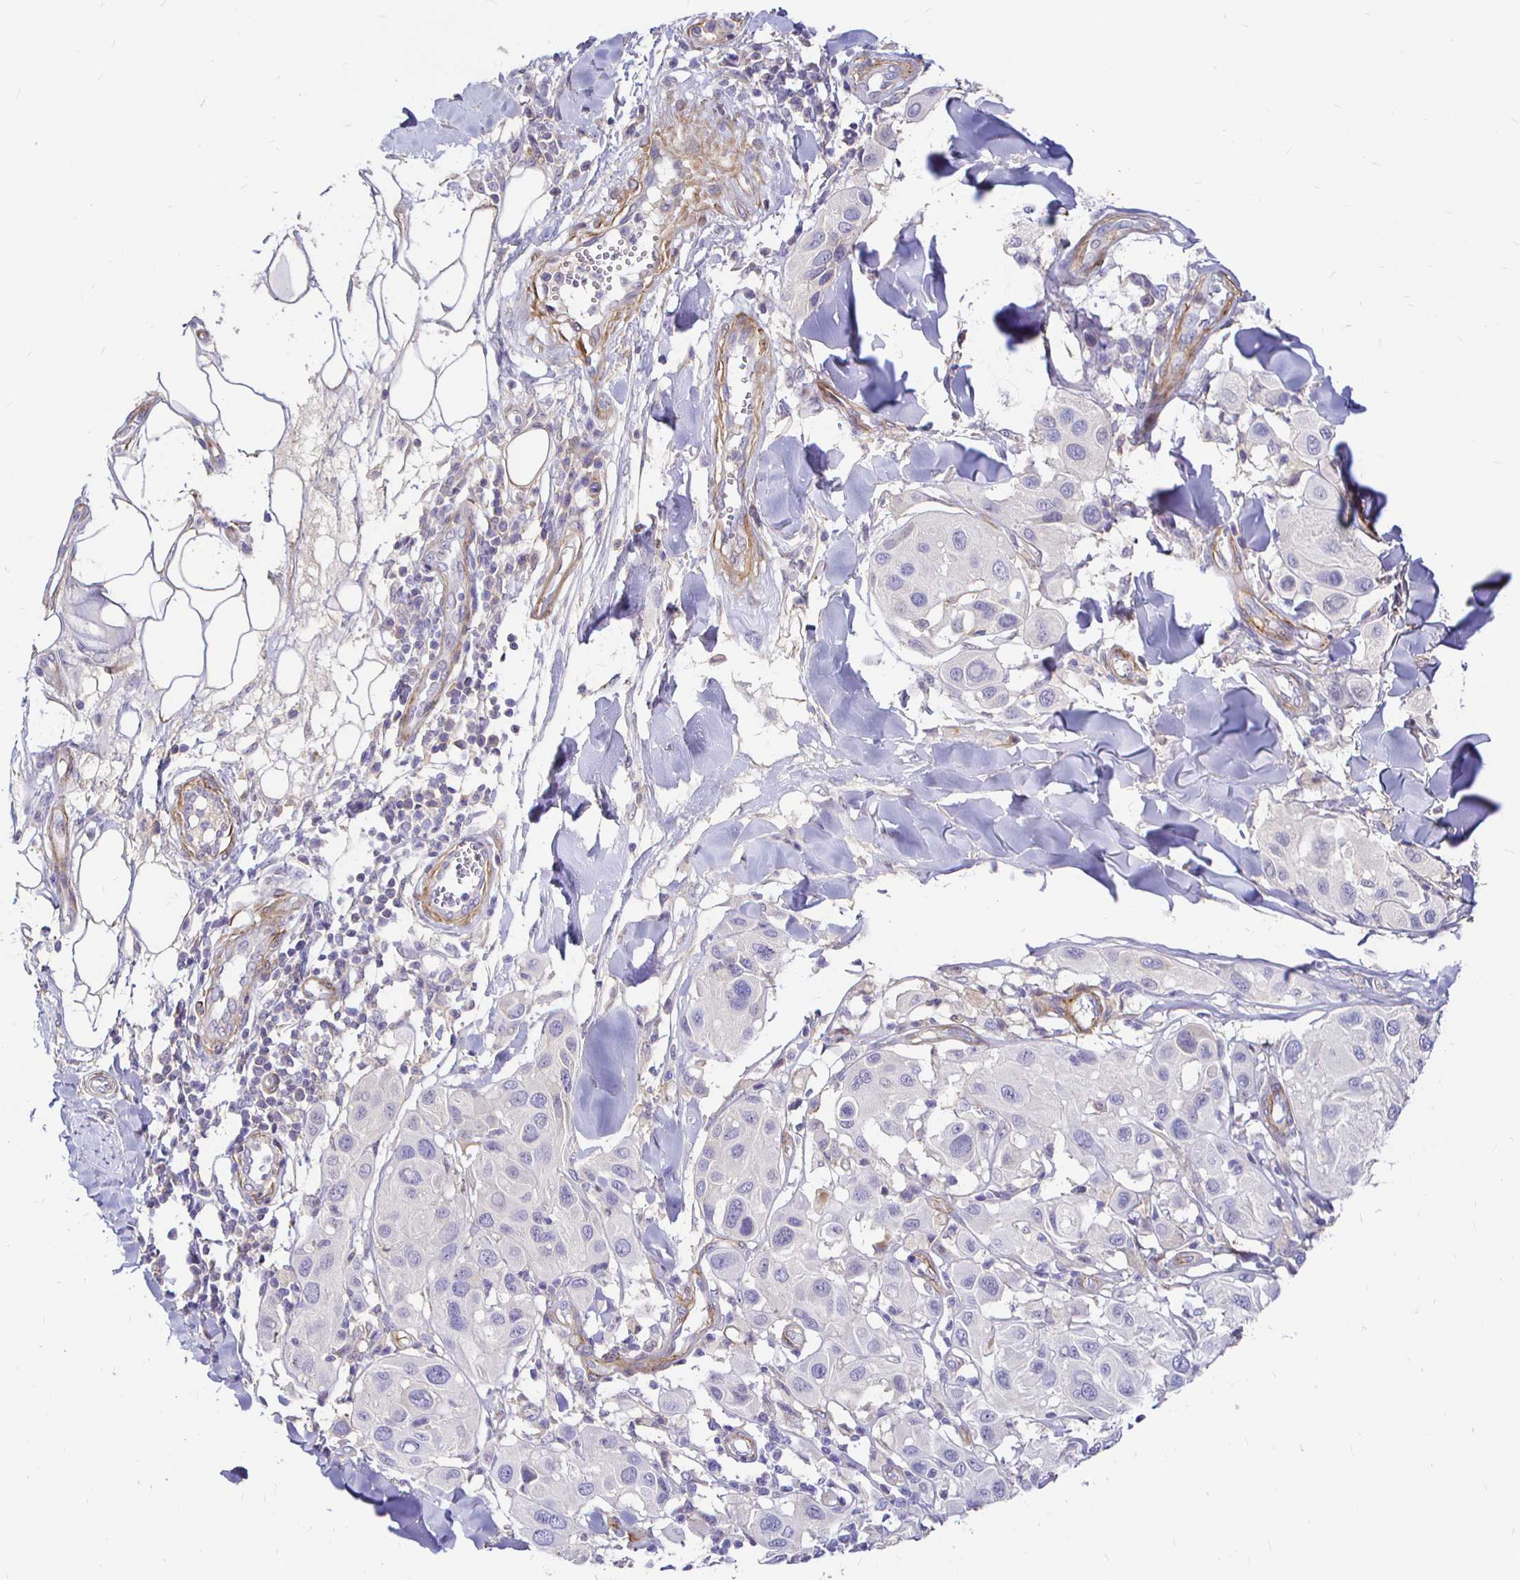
{"staining": {"intensity": "negative", "quantity": "none", "location": "none"}, "tissue": "melanoma", "cell_type": "Tumor cells", "image_type": "cancer", "snomed": [{"axis": "morphology", "description": "Malignant melanoma, Metastatic site"}, {"axis": "topography", "description": "Skin"}], "caption": "Histopathology image shows no significant protein expression in tumor cells of malignant melanoma (metastatic site). (Stains: DAB IHC with hematoxylin counter stain, Microscopy: brightfield microscopy at high magnification).", "gene": "PALM2AKAP2", "patient": {"sex": "male", "age": 41}}